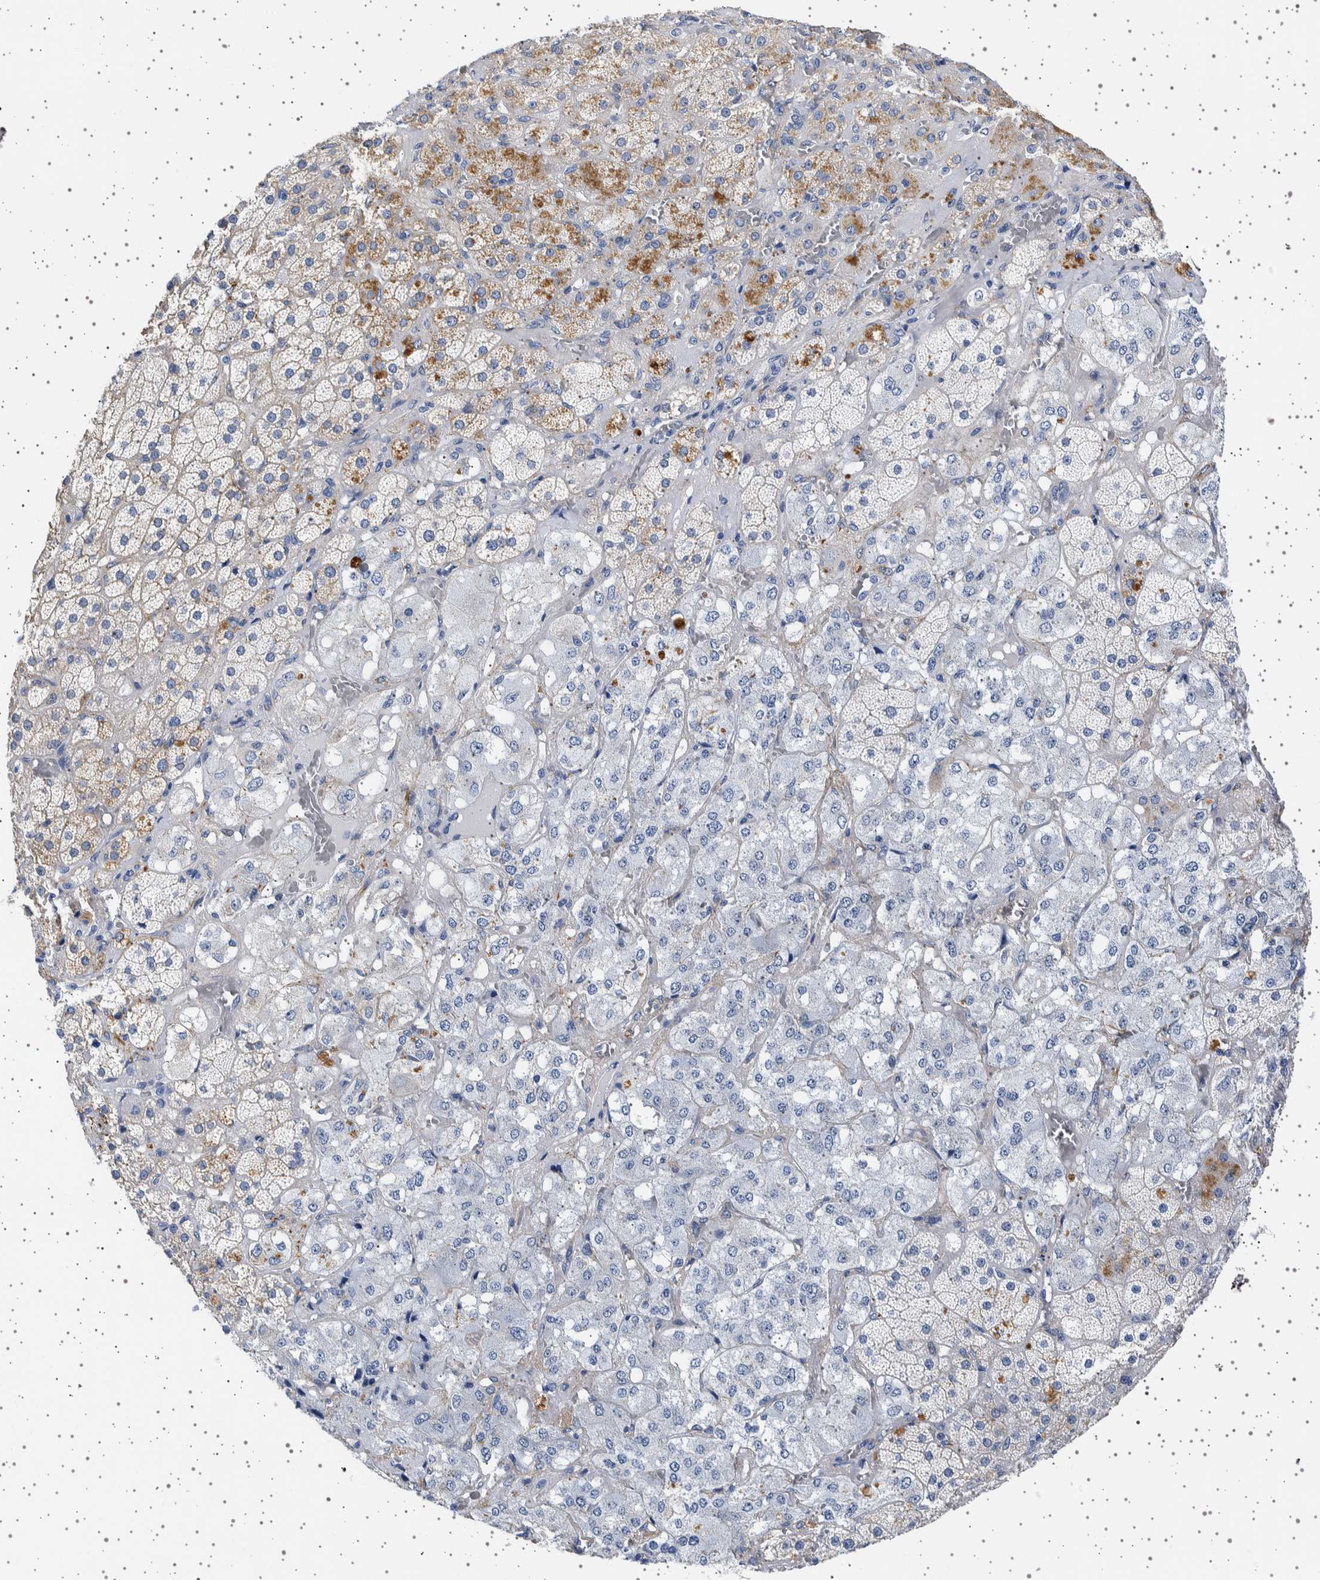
{"staining": {"intensity": "weak", "quantity": "25%-75%", "location": "cytoplasmic/membranous"}, "tissue": "adrenal gland", "cell_type": "Glandular cells", "image_type": "normal", "snomed": [{"axis": "morphology", "description": "Normal tissue, NOS"}, {"axis": "topography", "description": "Adrenal gland"}], "caption": "The image reveals staining of benign adrenal gland, revealing weak cytoplasmic/membranous protein expression (brown color) within glandular cells.", "gene": "SEPTIN4", "patient": {"sex": "male", "age": 57}}